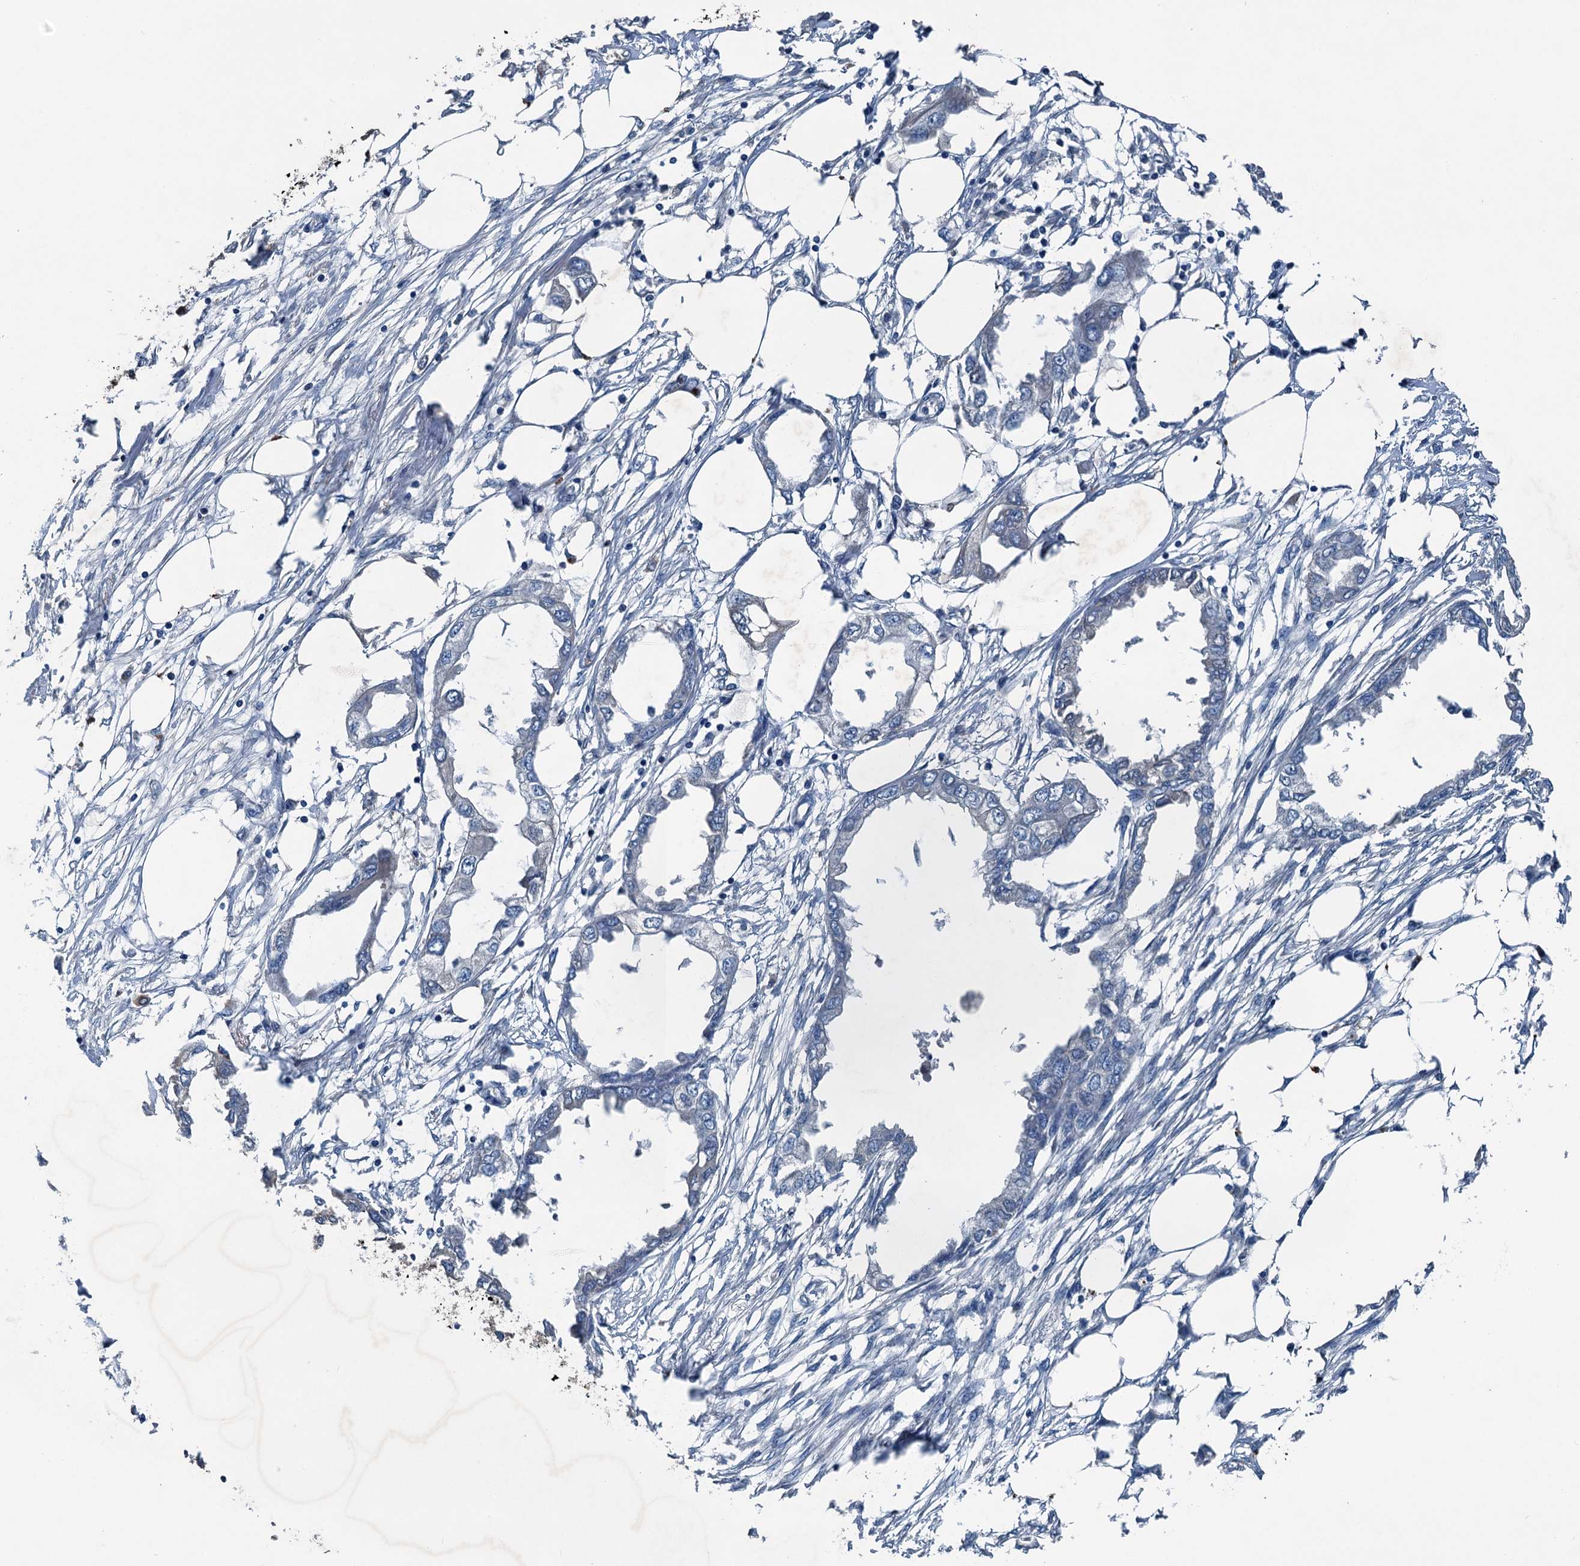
{"staining": {"intensity": "negative", "quantity": "none", "location": "none"}, "tissue": "endometrial cancer", "cell_type": "Tumor cells", "image_type": "cancer", "snomed": [{"axis": "morphology", "description": "Adenocarcinoma, NOS"}, {"axis": "morphology", "description": "Adenocarcinoma, metastatic, NOS"}, {"axis": "topography", "description": "Adipose tissue"}, {"axis": "topography", "description": "Endometrium"}], "caption": "Human endometrial adenocarcinoma stained for a protein using IHC demonstrates no expression in tumor cells.", "gene": "PDSS1", "patient": {"sex": "female", "age": 67}}